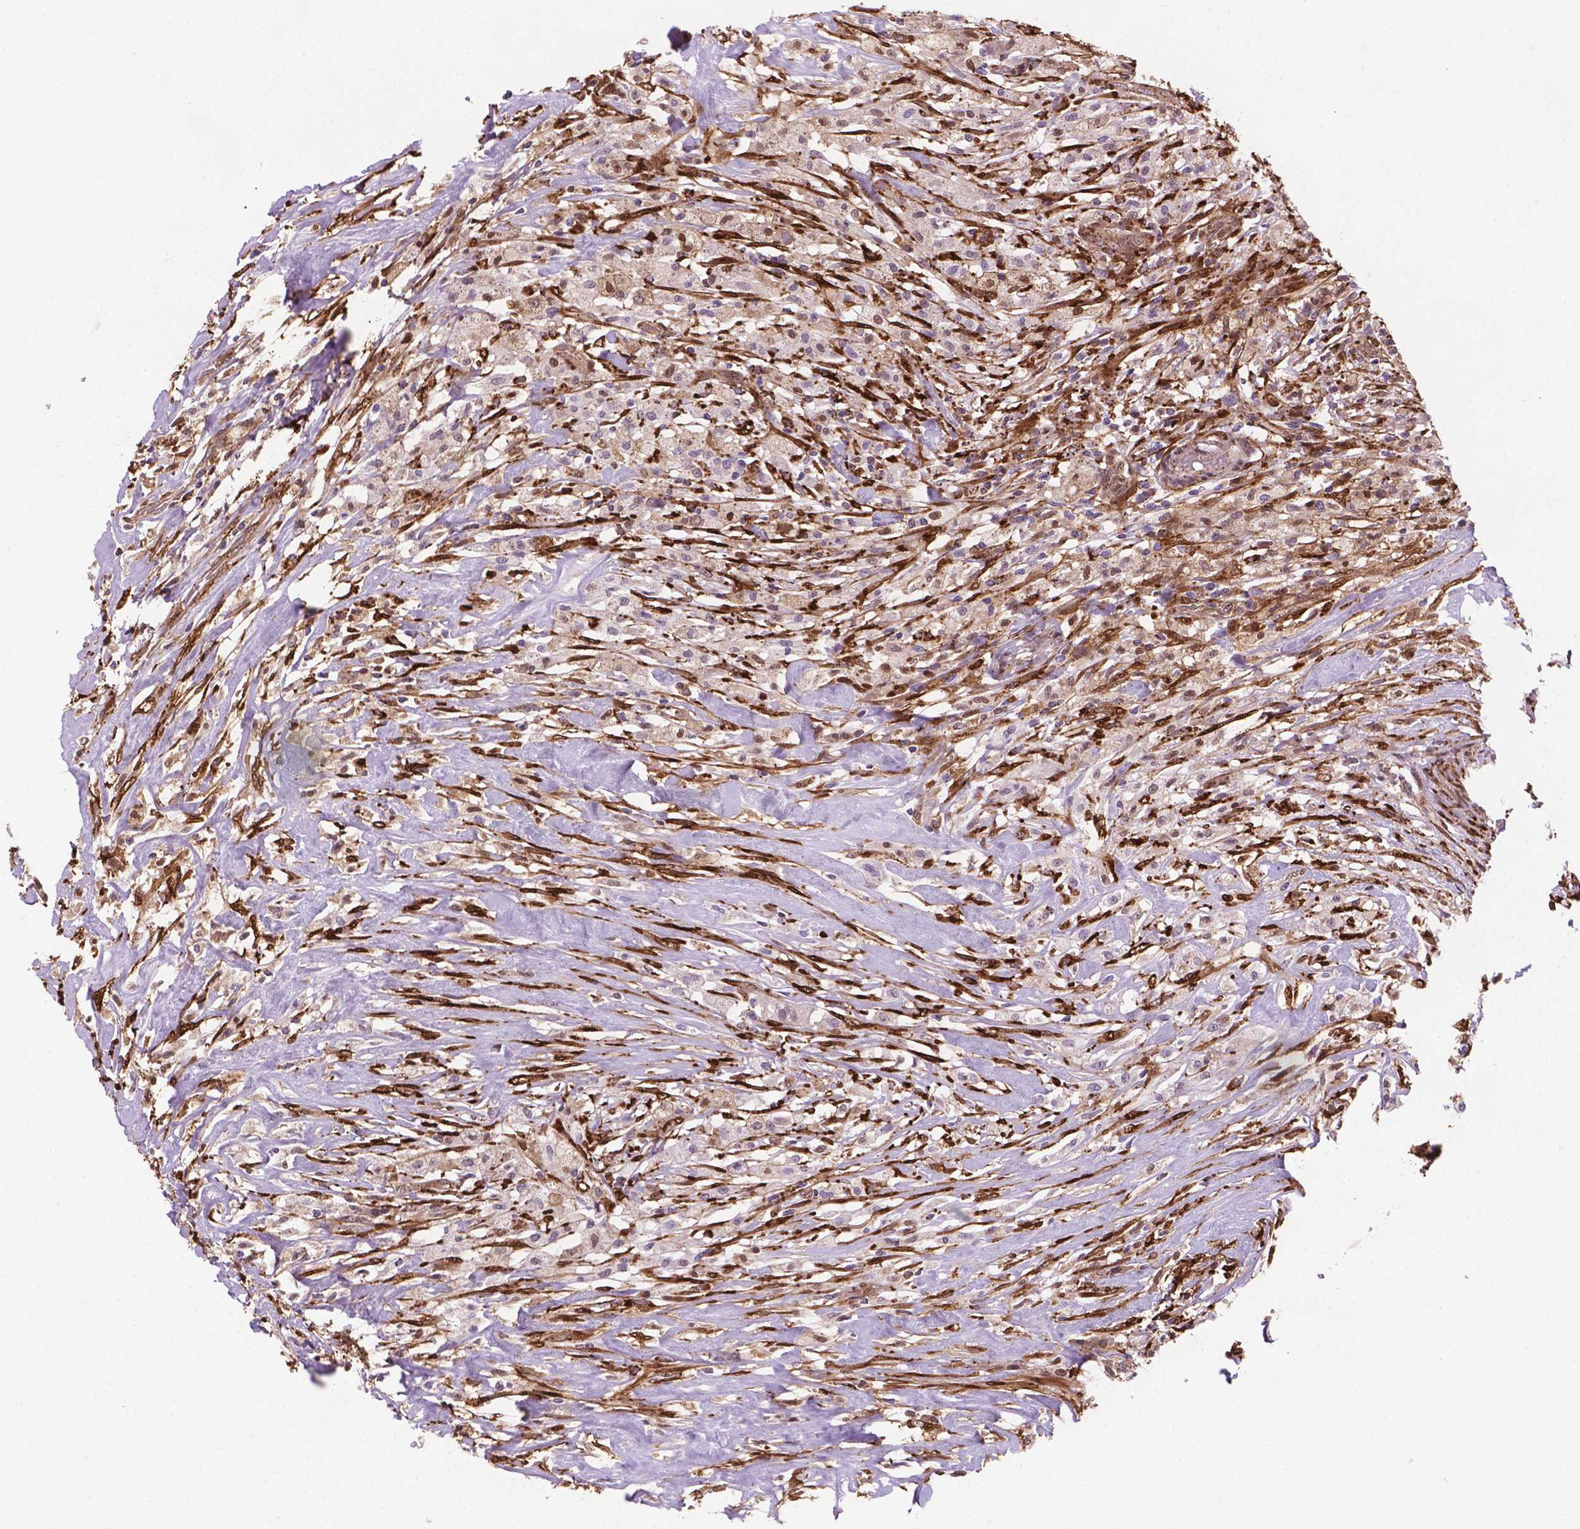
{"staining": {"intensity": "moderate", "quantity": "<25%", "location": "nuclear"}, "tissue": "testis cancer", "cell_type": "Tumor cells", "image_type": "cancer", "snomed": [{"axis": "morphology", "description": "Necrosis, NOS"}, {"axis": "morphology", "description": "Carcinoma, Embryonal, NOS"}, {"axis": "topography", "description": "Testis"}], "caption": "Embryonal carcinoma (testis) stained with a brown dye demonstrates moderate nuclear positive staining in about <25% of tumor cells.", "gene": "PLIN3", "patient": {"sex": "male", "age": 19}}